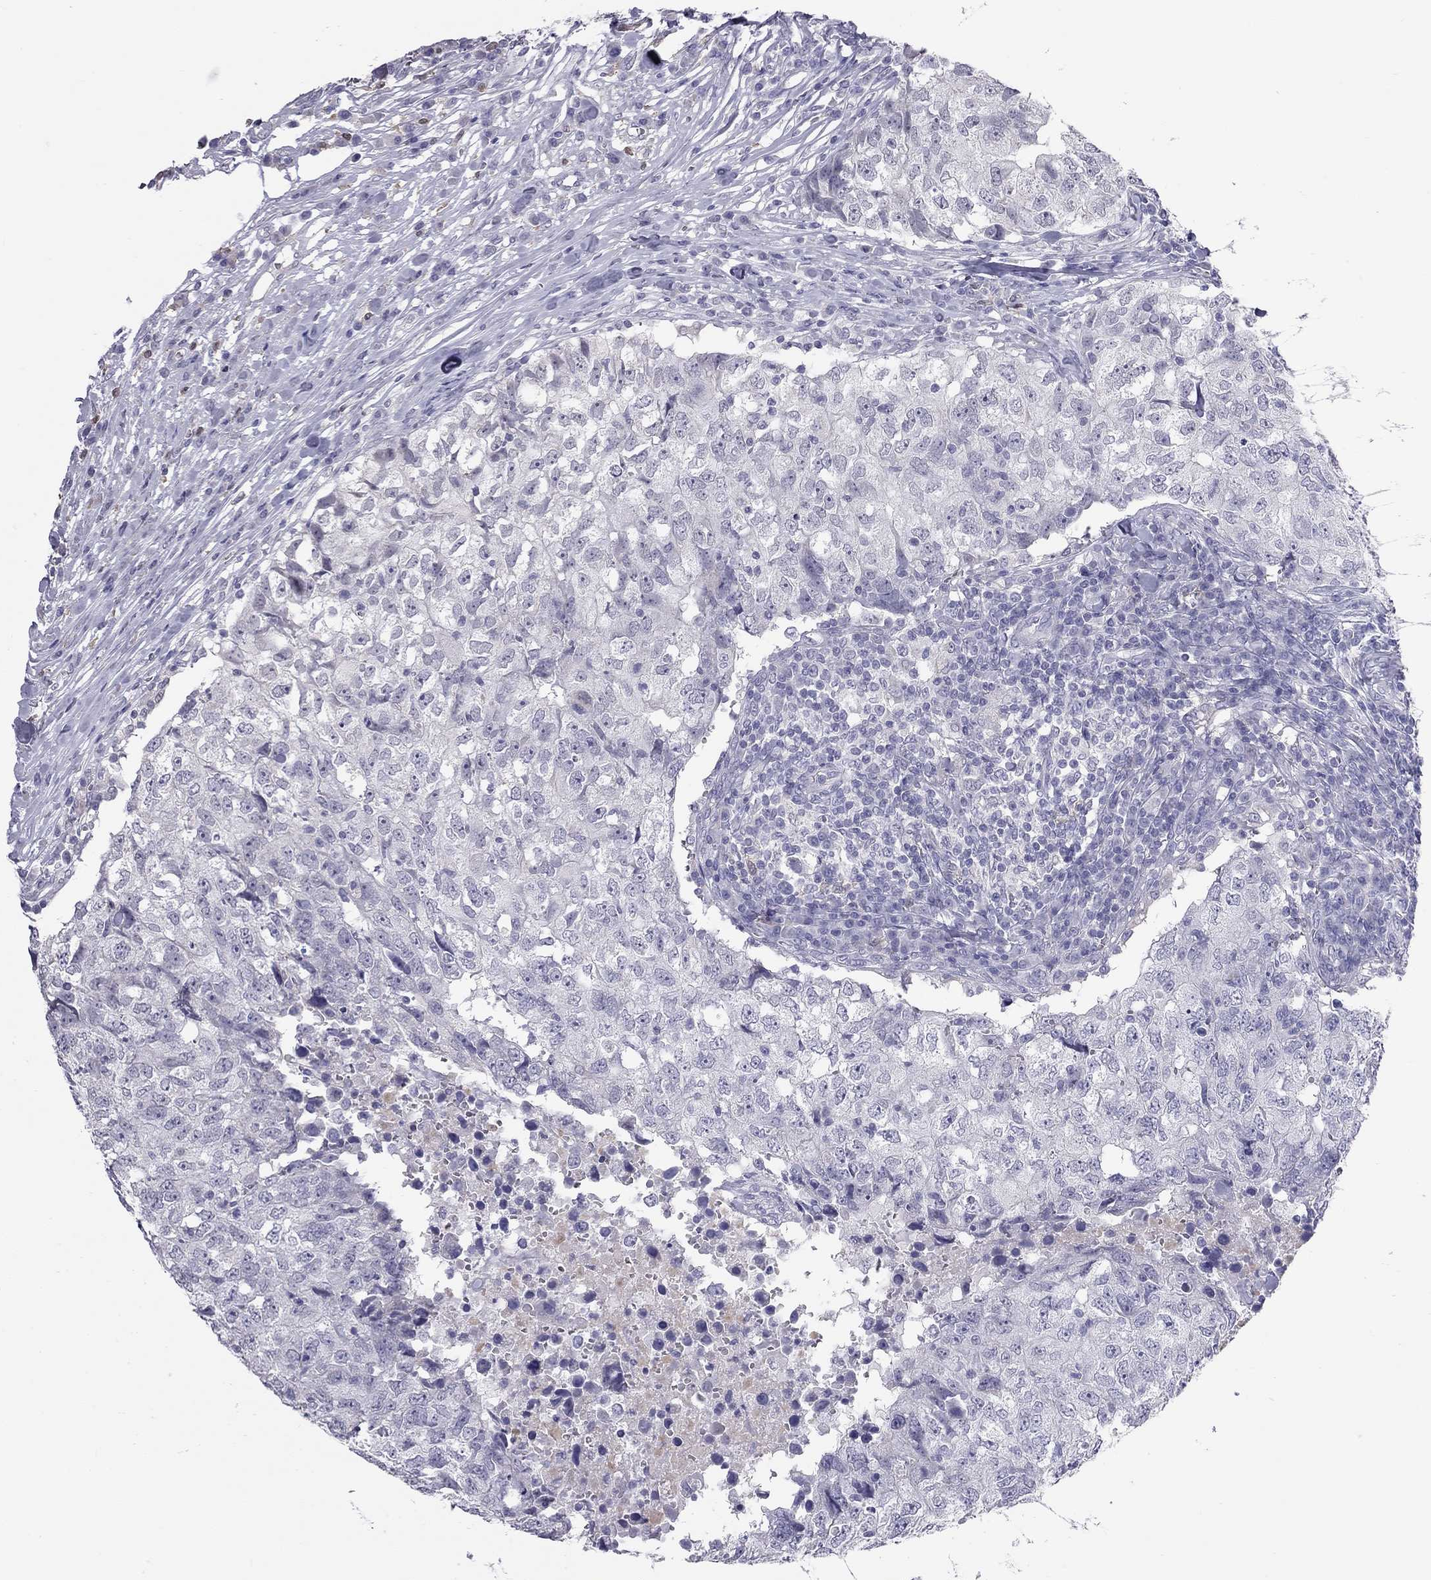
{"staining": {"intensity": "negative", "quantity": "none", "location": "none"}, "tissue": "breast cancer", "cell_type": "Tumor cells", "image_type": "cancer", "snomed": [{"axis": "morphology", "description": "Duct carcinoma"}, {"axis": "topography", "description": "Breast"}], "caption": "This histopathology image is of breast cancer stained with immunohistochemistry to label a protein in brown with the nuclei are counter-stained blue. There is no staining in tumor cells.", "gene": "PPP1R3A", "patient": {"sex": "female", "age": 30}}